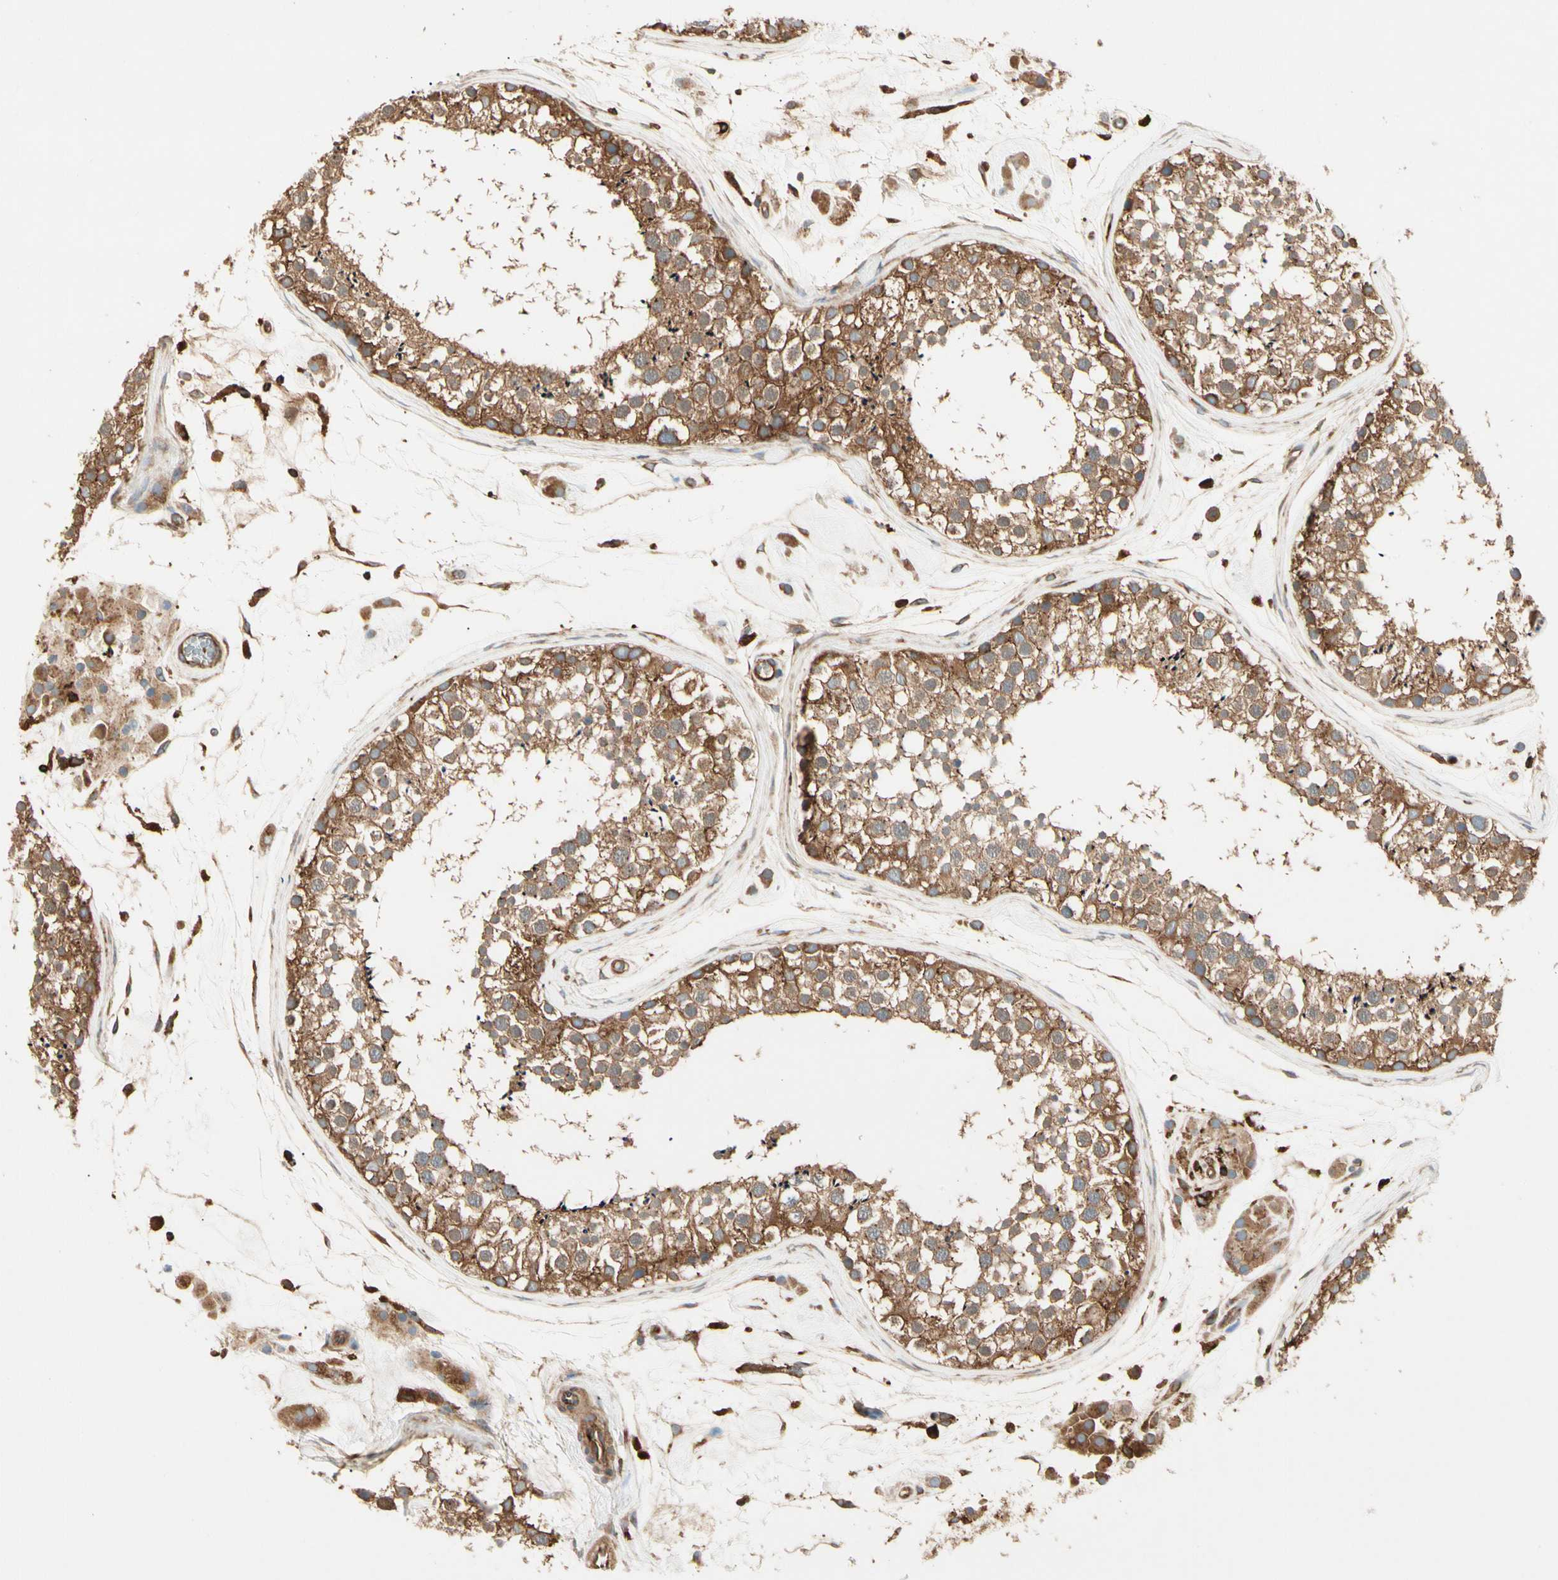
{"staining": {"intensity": "strong", "quantity": ">75%", "location": "cytoplasmic/membranous"}, "tissue": "testis", "cell_type": "Cells in seminiferous ducts", "image_type": "normal", "snomed": [{"axis": "morphology", "description": "Normal tissue, NOS"}, {"axis": "topography", "description": "Testis"}], "caption": "Protein expression by immunohistochemistry displays strong cytoplasmic/membranous positivity in about >75% of cells in seminiferous ducts in benign testis. (DAB (3,3'-diaminobenzidine) IHC with brightfield microscopy, high magnification).", "gene": "ARPC2", "patient": {"sex": "male", "age": 46}}